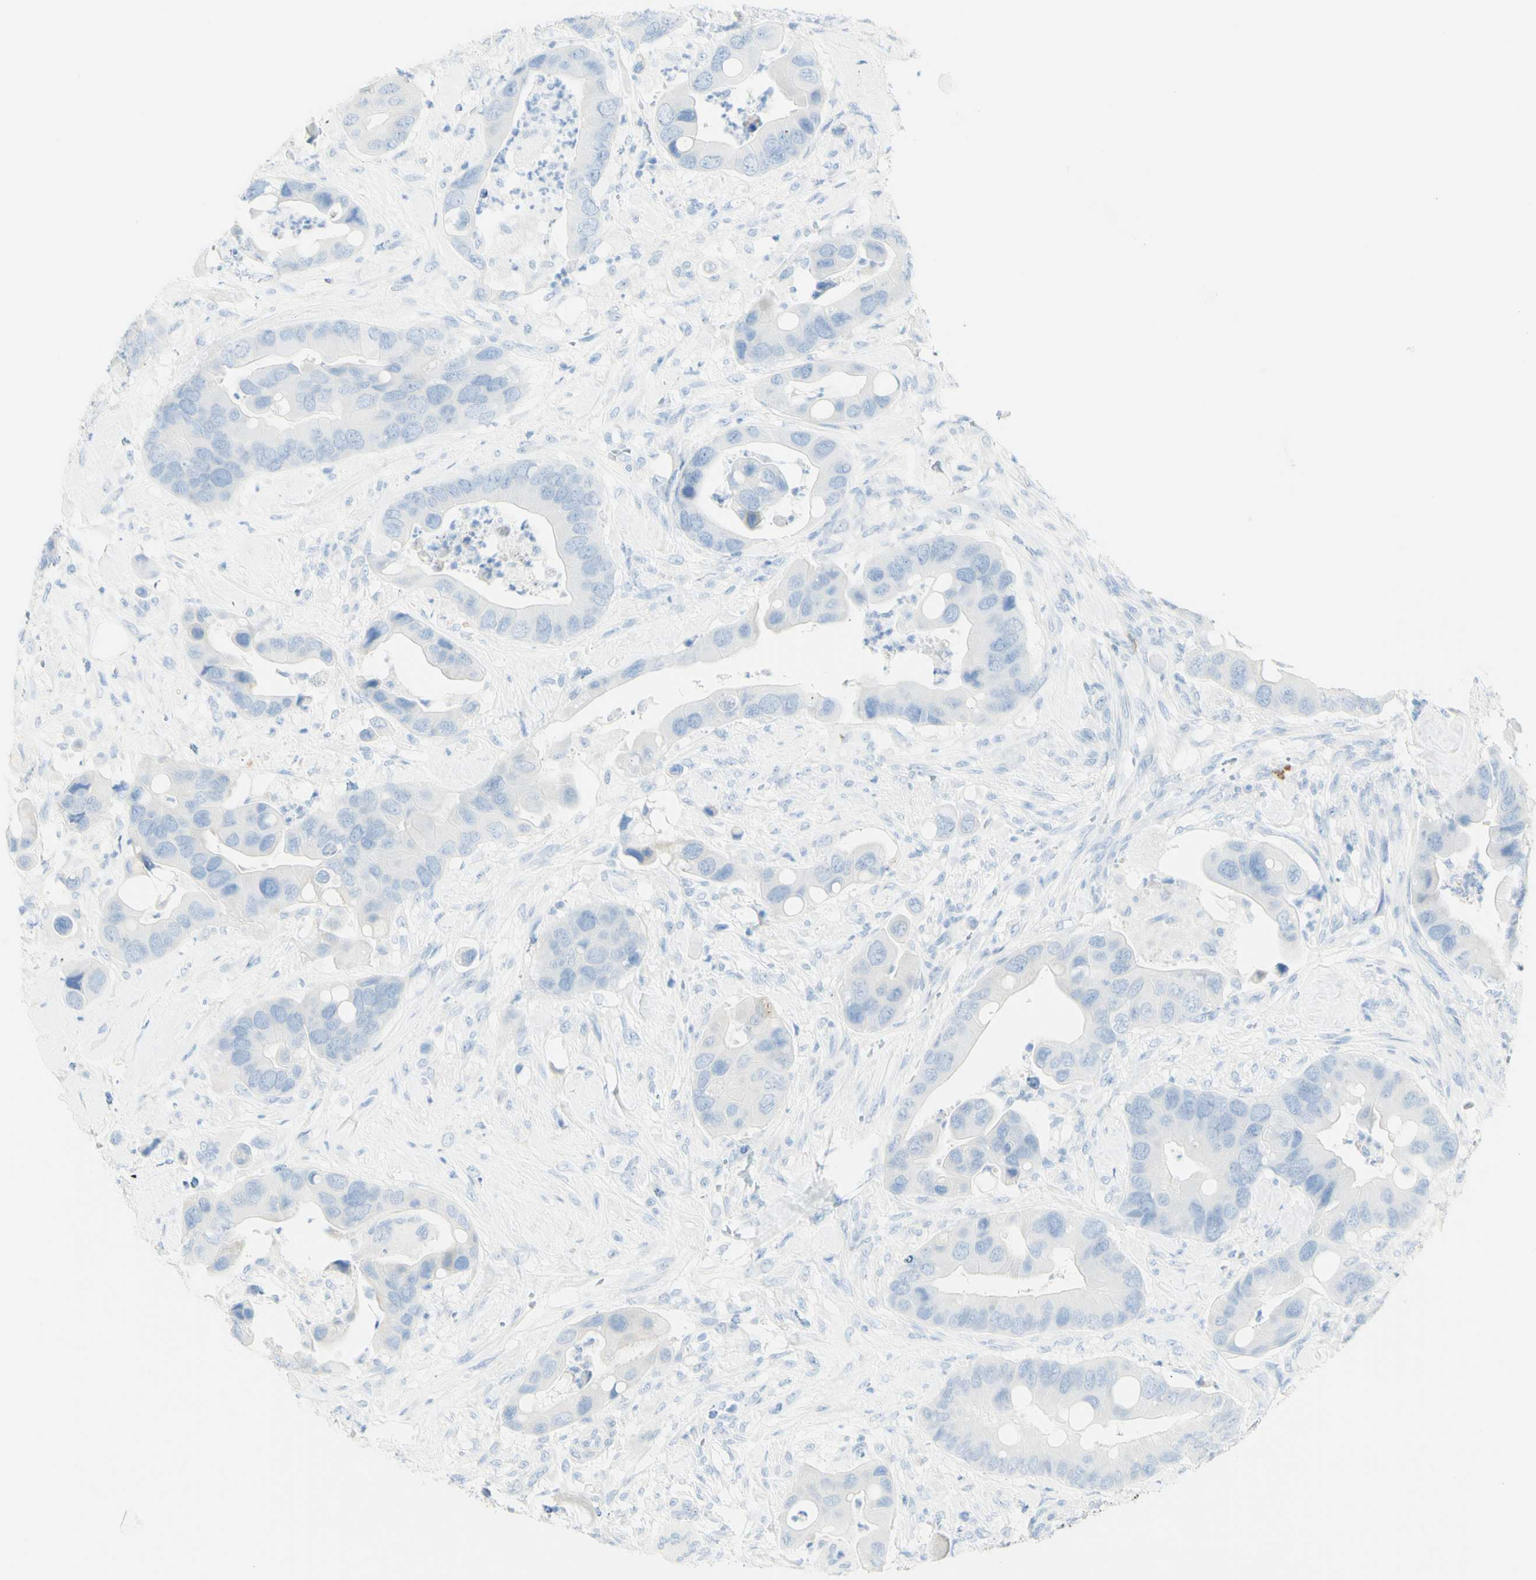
{"staining": {"intensity": "negative", "quantity": "none", "location": "none"}, "tissue": "colorectal cancer", "cell_type": "Tumor cells", "image_type": "cancer", "snomed": [{"axis": "morphology", "description": "Adenocarcinoma, NOS"}, {"axis": "topography", "description": "Rectum"}], "caption": "Immunohistochemistry (IHC) photomicrograph of adenocarcinoma (colorectal) stained for a protein (brown), which demonstrates no staining in tumor cells.", "gene": "LETM1", "patient": {"sex": "female", "age": 57}}